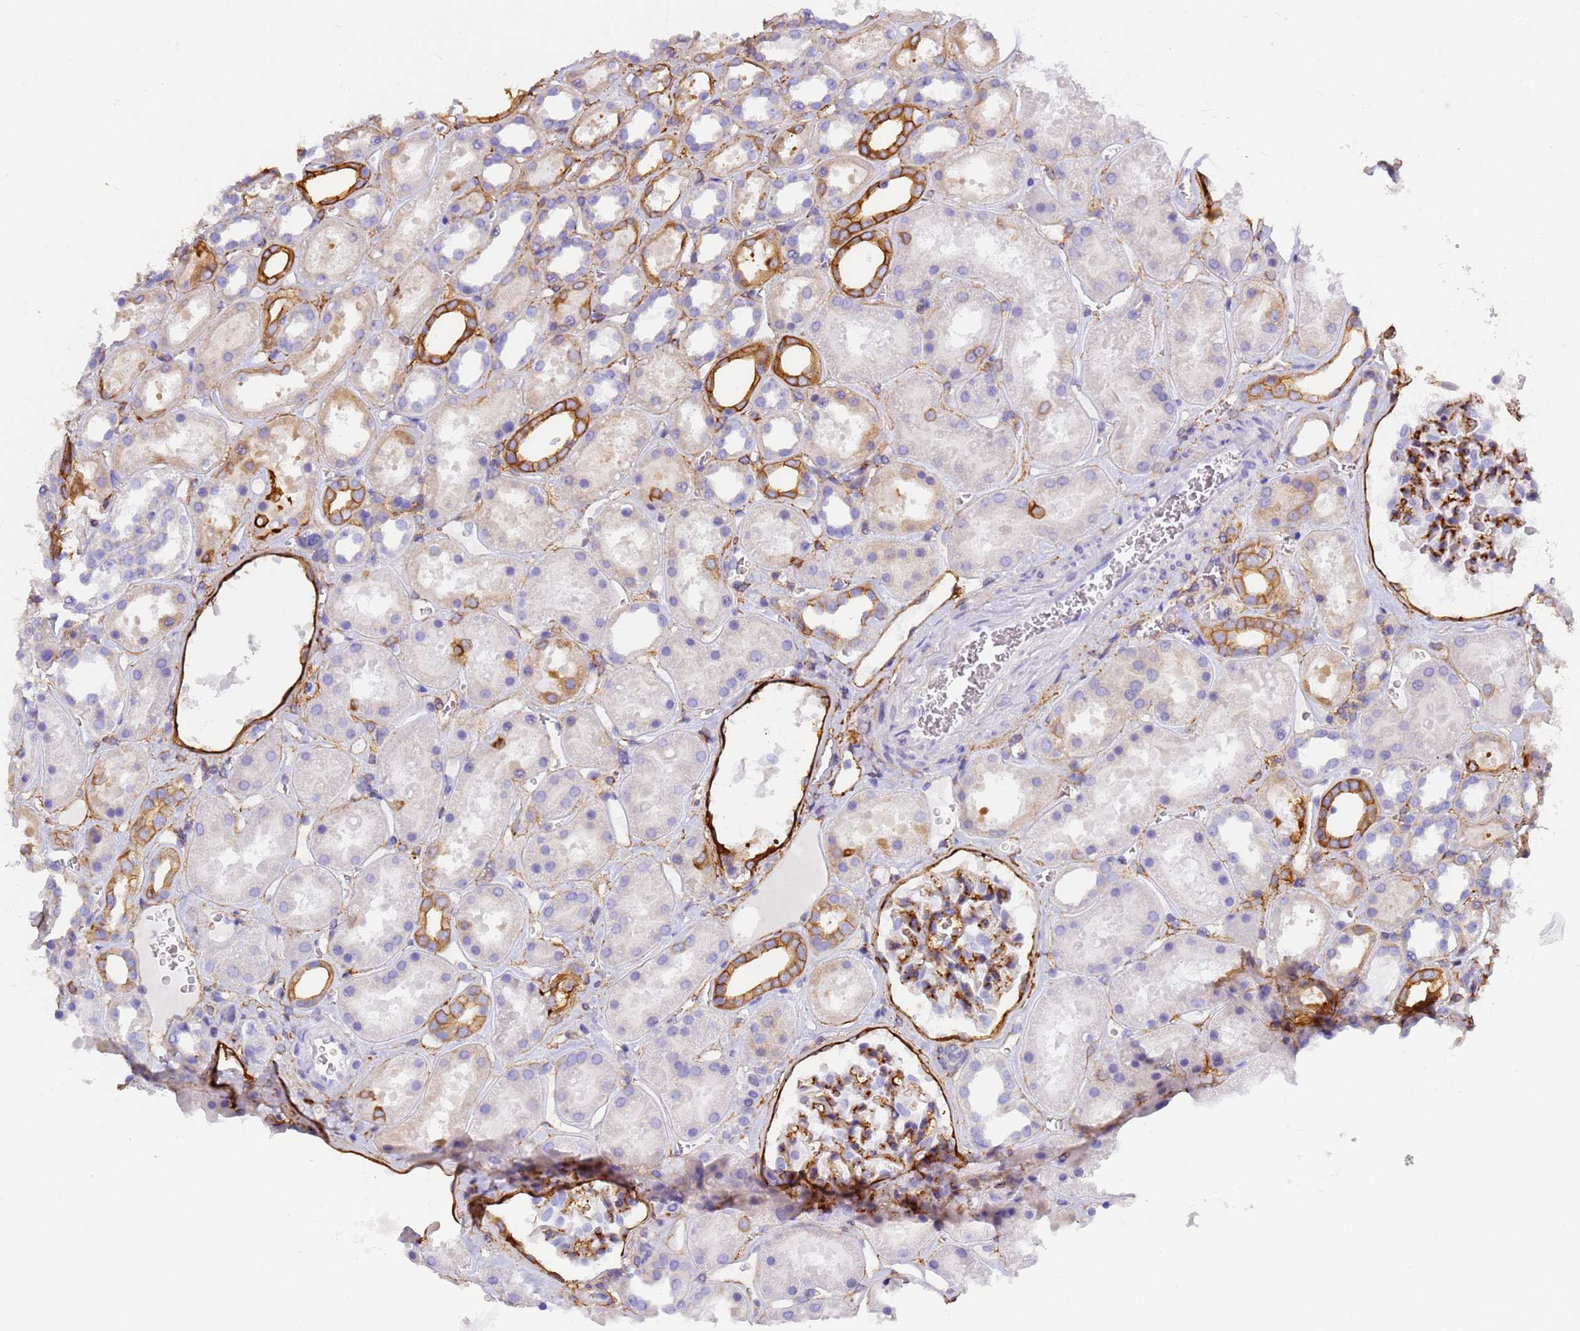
{"staining": {"intensity": "strong", "quantity": "25%-75%", "location": "cytoplasmic/membranous"}, "tissue": "kidney", "cell_type": "Cells in glomeruli", "image_type": "normal", "snomed": [{"axis": "morphology", "description": "Normal tissue, NOS"}, {"axis": "topography", "description": "Kidney"}], "caption": "Immunohistochemical staining of benign human kidney demonstrates strong cytoplasmic/membranous protein positivity in about 25%-75% of cells in glomeruli.", "gene": "MVB12A", "patient": {"sex": "female", "age": 41}}